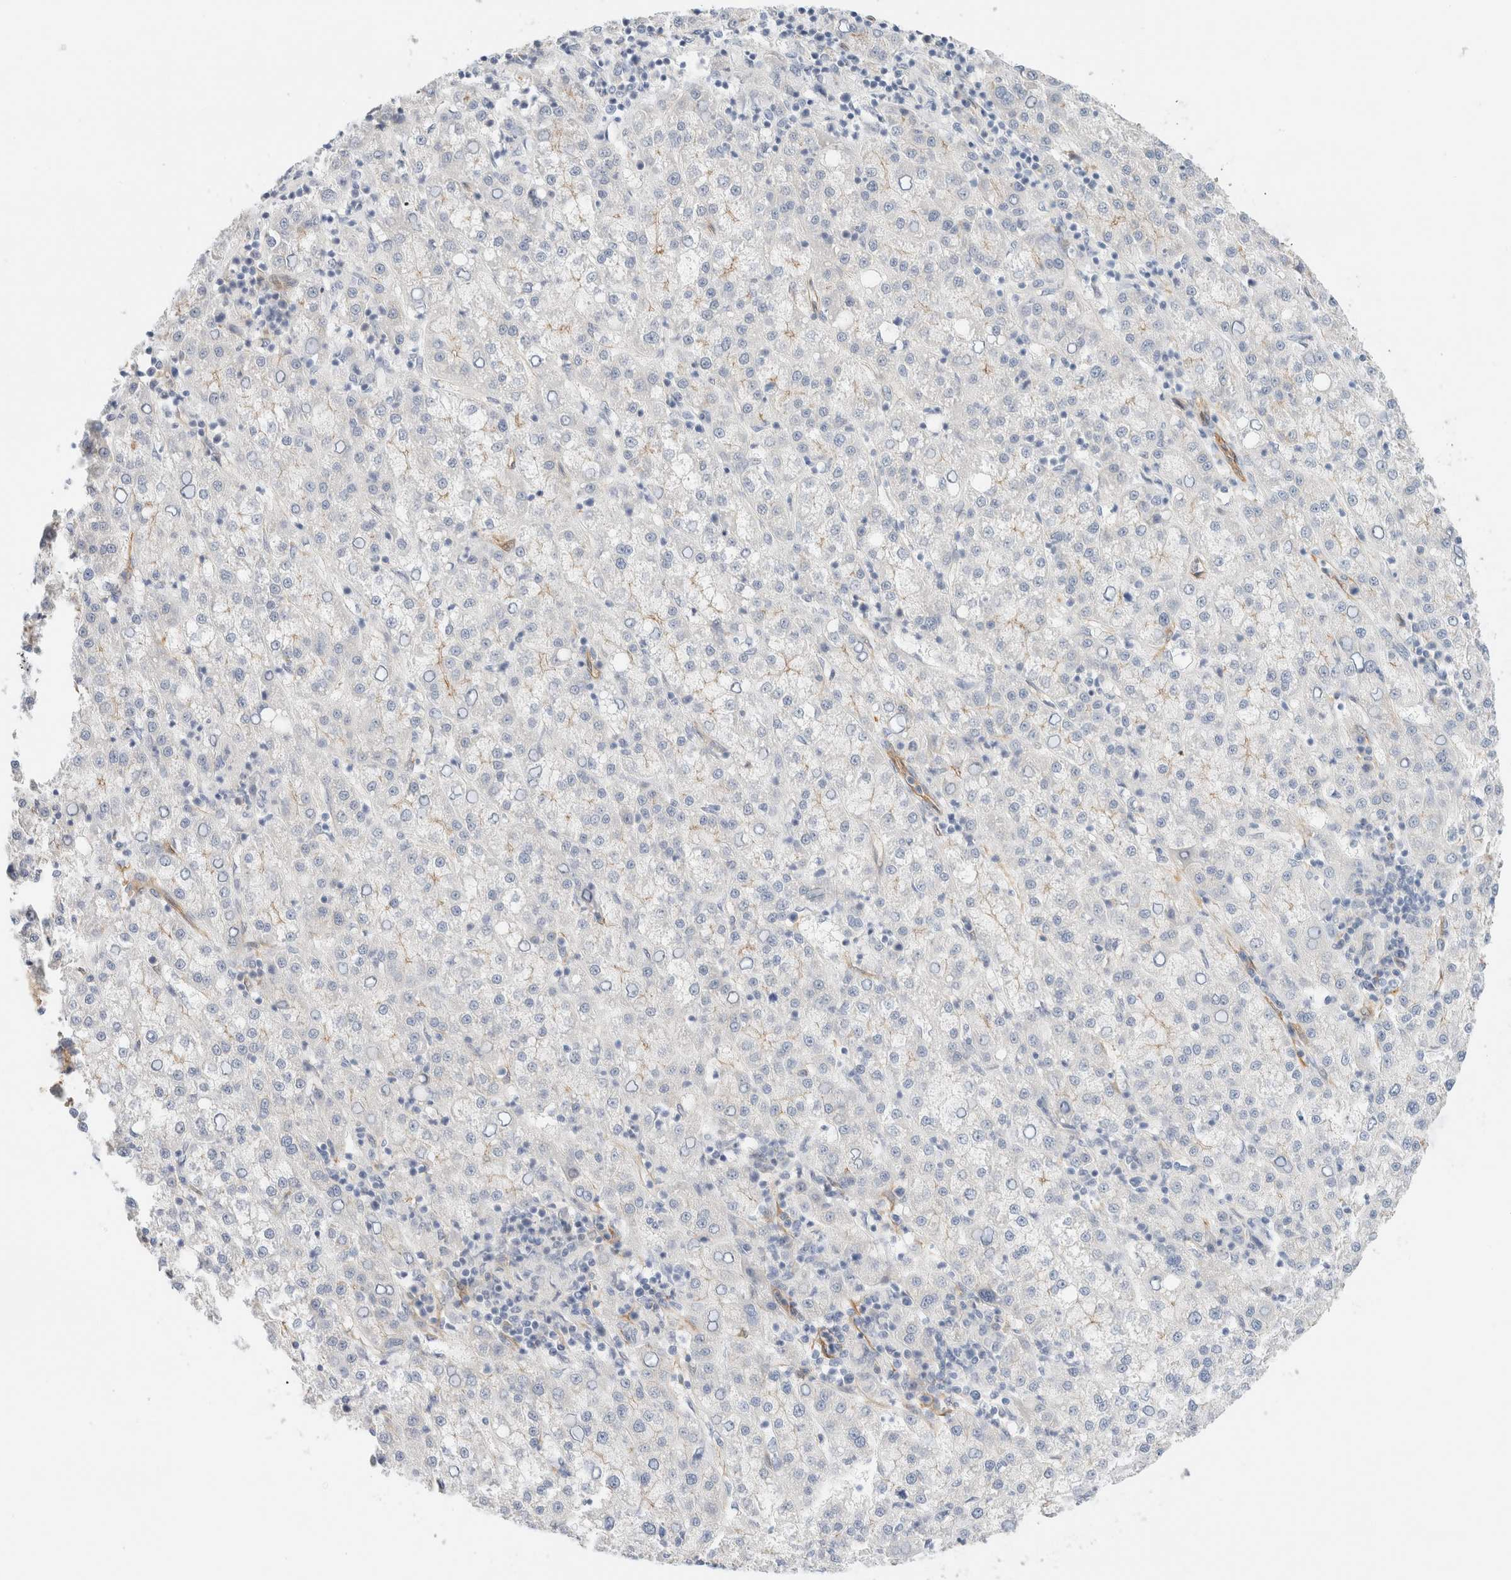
{"staining": {"intensity": "negative", "quantity": "none", "location": "none"}, "tissue": "liver cancer", "cell_type": "Tumor cells", "image_type": "cancer", "snomed": [{"axis": "morphology", "description": "Carcinoma, Hepatocellular, NOS"}, {"axis": "topography", "description": "Liver"}], "caption": "The photomicrograph reveals no staining of tumor cells in liver cancer.", "gene": "LMCD1", "patient": {"sex": "female", "age": 58}}